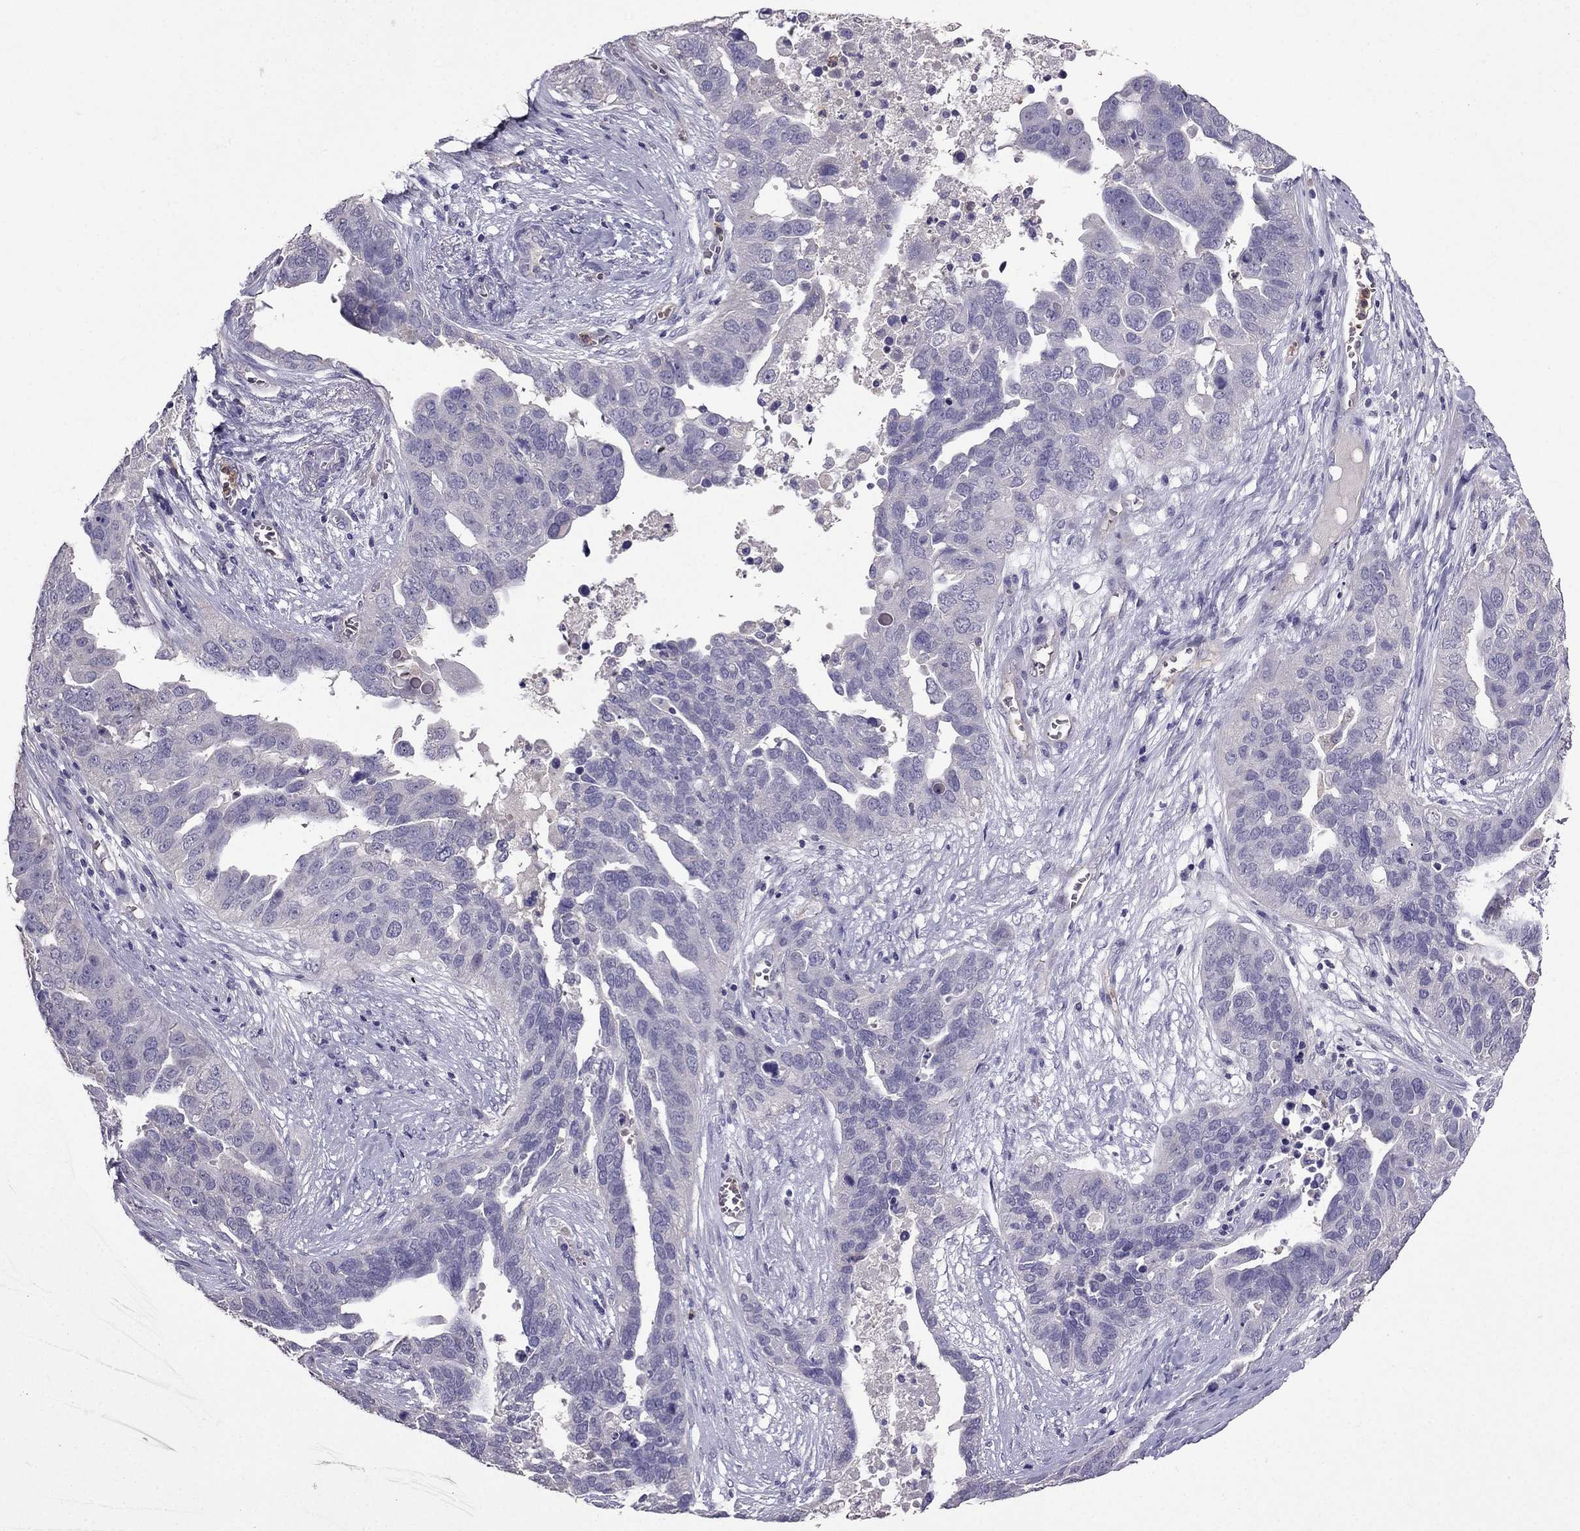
{"staining": {"intensity": "negative", "quantity": "none", "location": "none"}, "tissue": "ovarian cancer", "cell_type": "Tumor cells", "image_type": "cancer", "snomed": [{"axis": "morphology", "description": "Carcinoma, endometroid"}, {"axis": "topography", "description": "Soft tissue"}, {"axis": "topography", "description": "Ovary"}], "caption": "This is an immunohistochemistry micrograph of human ovarian cancer (endometroid carcinoma). There is no staining in tumor cells.", "gene": "RFLNB", "patient": {"sex": "female", "age": 52}}